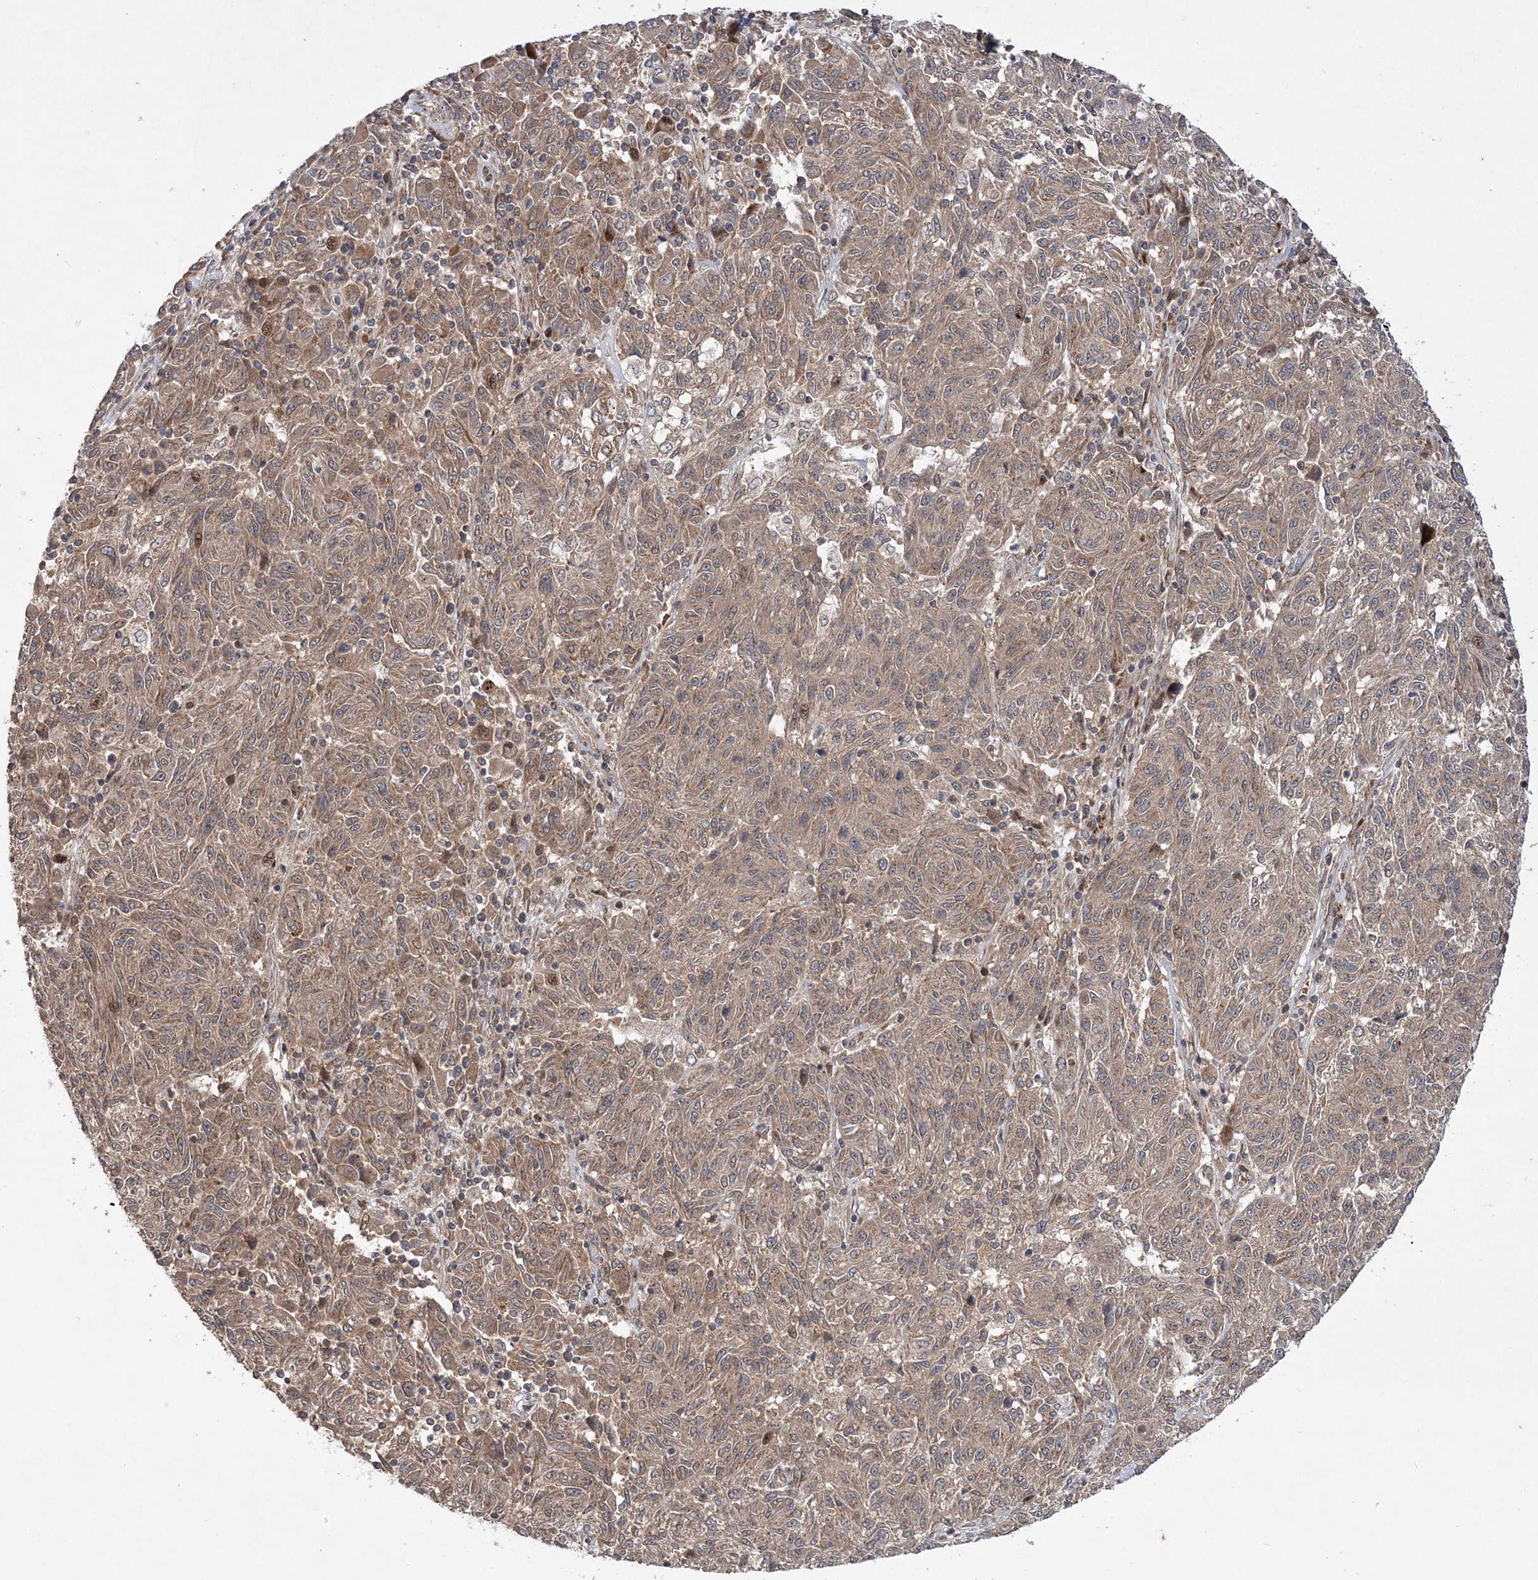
{"staining": {"intensity": "moderate", "quantity": ">75%", "location": "cytoplasmic/membranous"}, "tissue": "melanoma", "cell_type": "Tumor cells", "image_type": "cancer", "snomed": [{"axis": "morphology", "description": "Malignant melanoma, NOS"}, {"axis": "topography", "description": "Skin"}], "caption": "Immunohistochemical staining of human melanoma demonstrates moderate cytoplasmic/membranous protein staining in approximately >75% of tumor cells. The staining was performed using DAB, with brown indicating positive protein expression. Nuclei are stained blue with hematoxylin.", "gene": "UBTD2", "patient": {"sex": "male", "age": 53}}